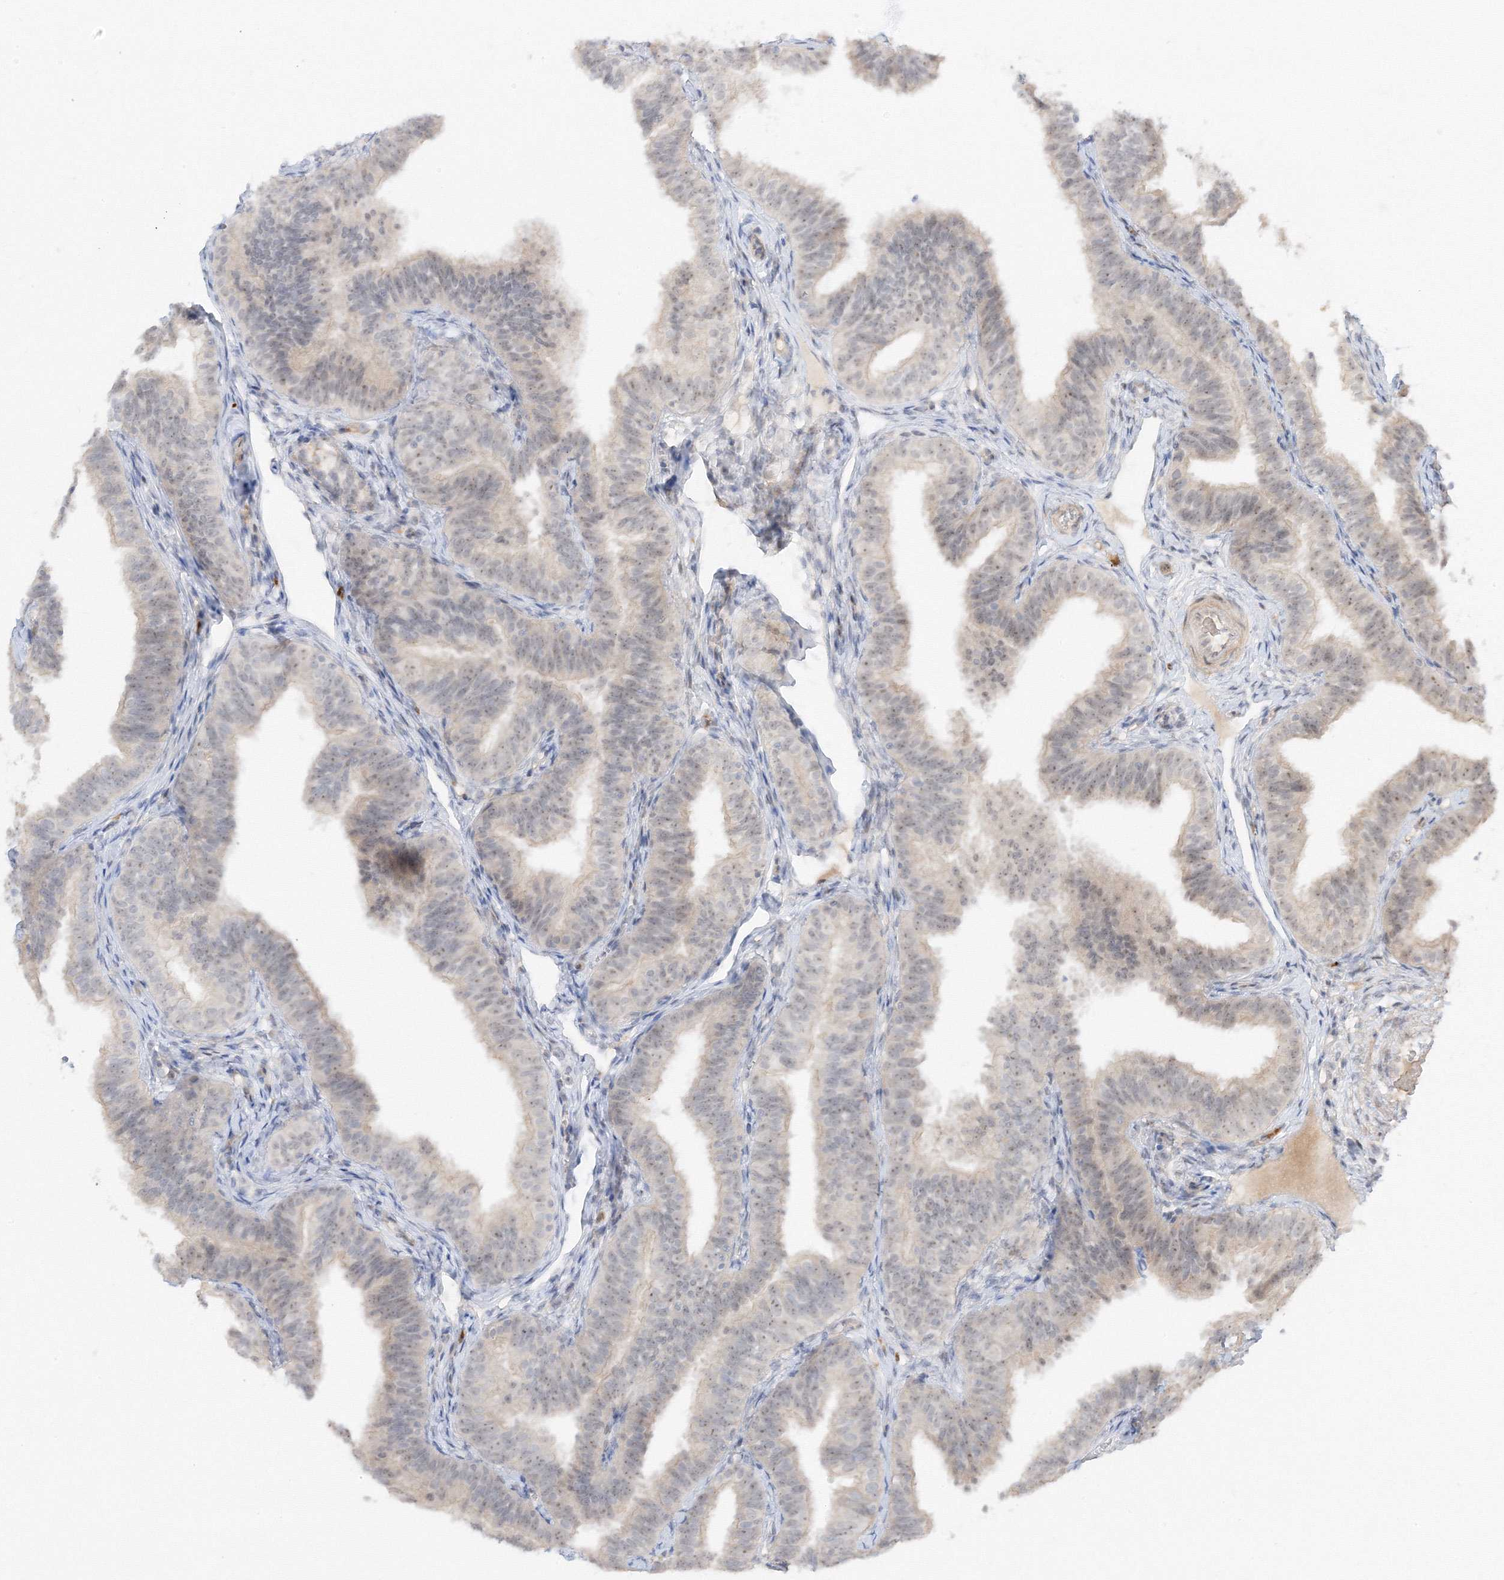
{"staining": {"intensity": "weak", "quantity": "<25%", "location": "cytoplasmic/membranous"}, "tissue": "fallopian tube", "cell_type": "Glandular cells", "image_type": "normal", "snomed": [{"axis": "morphology", "description": "Normal tissue, NOS"}, {"axis": "topography", "description": "Fallopian tube"}], "caption": "Immunohistochemical staining of benign human fallopian tube displays no significant staining in glandular cells.", "gene": "ETAA1", "patient": {"sex": "female", "age": 35}}